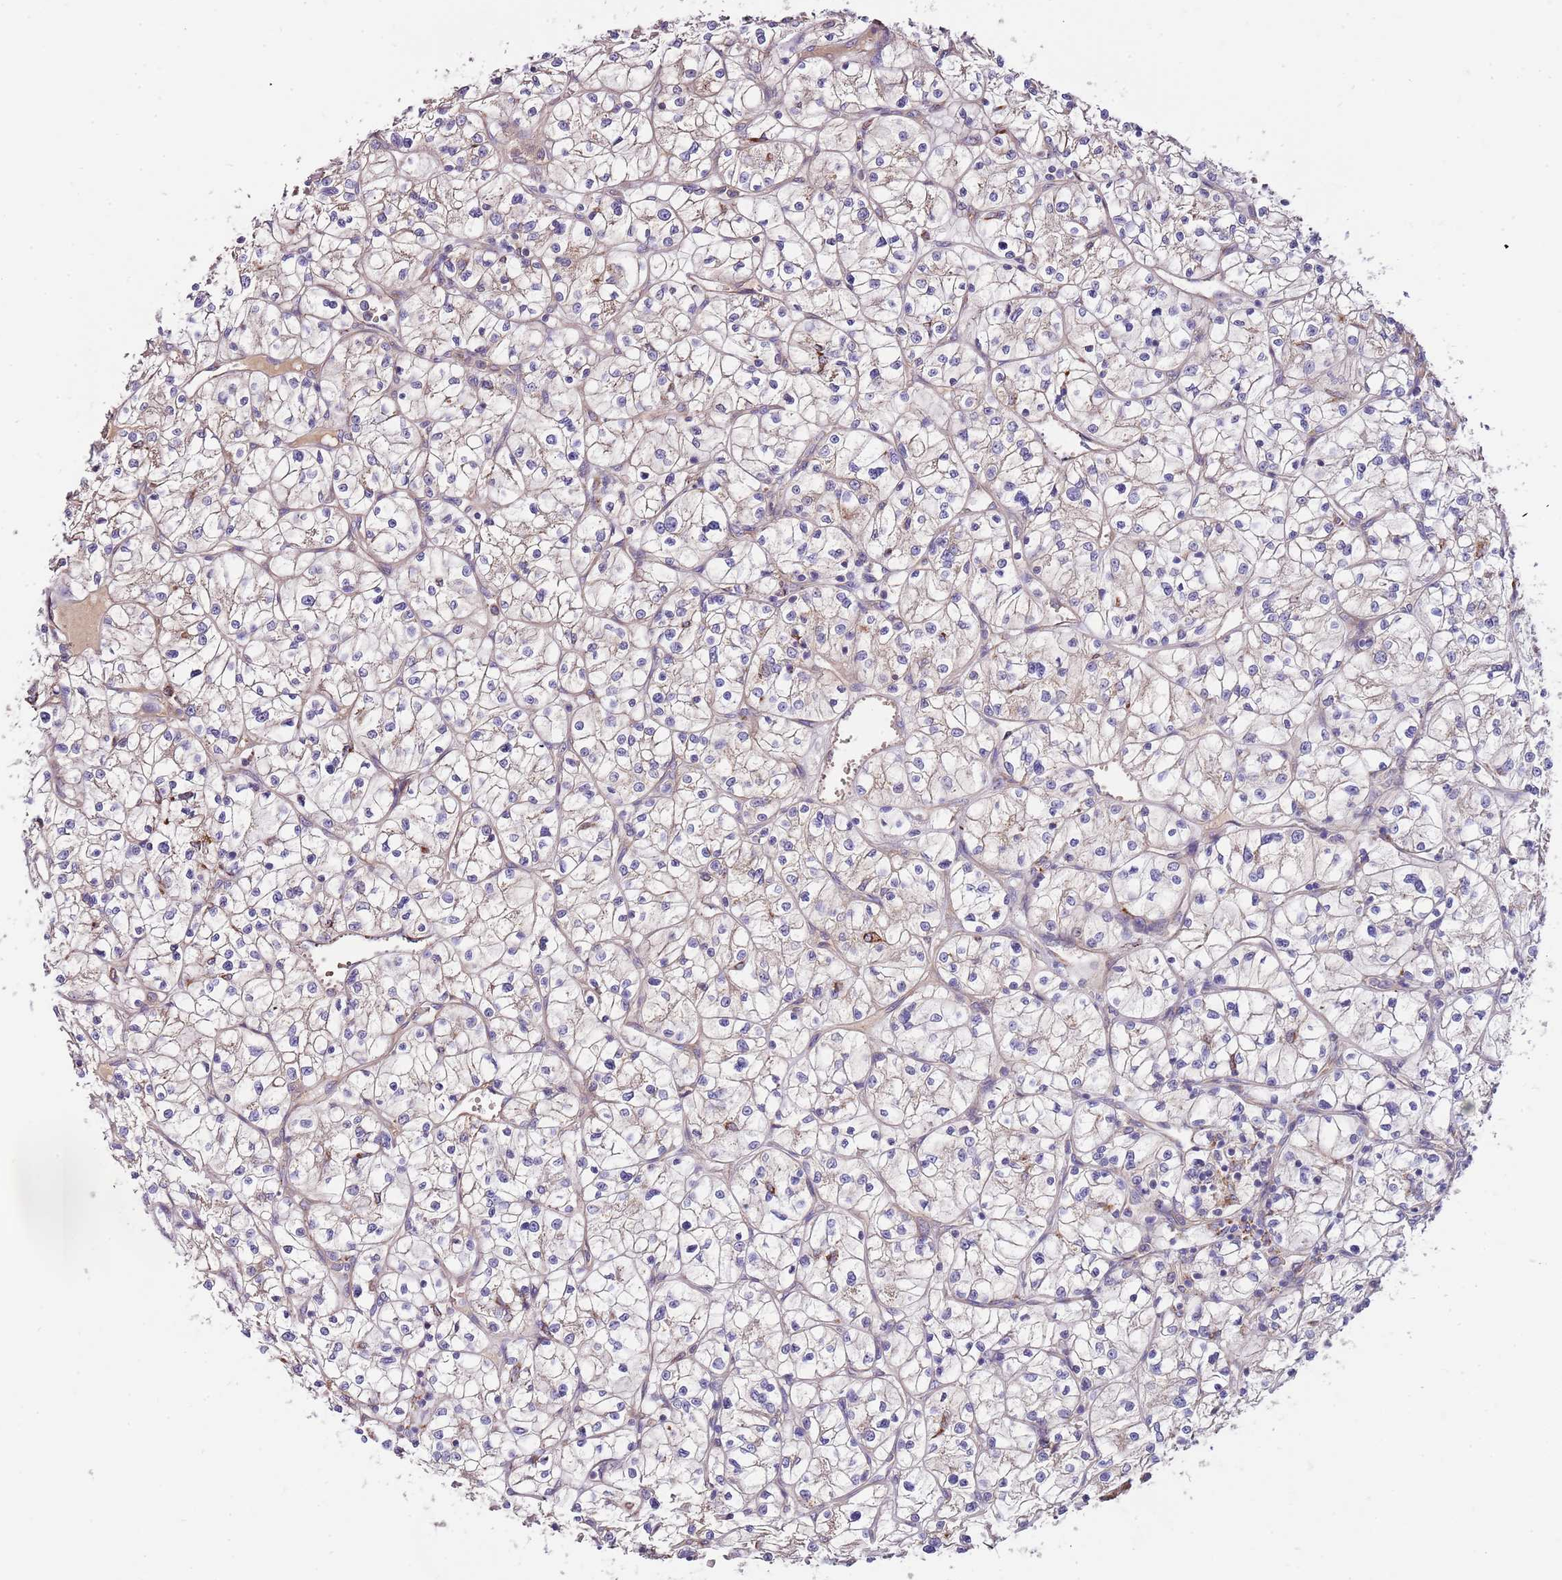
{"staining": {"intensity": "negative", "quantity": "none", "location": "none"}, "tissue": "renal cancer", "cell_type": "Tumor cells", "image_type": "cancer", "snomed": [{"axis": "morphology", "description": "Adenocarcinoma, NOS"}, {"axis": "topography", "description": "Kidney"}], "caption": "Tumor cells show no significant protein positivity in renal cancer (adenocarcinoma).", "gene": "DOCK6", "patient": {"sex": "female", "age": 64}}